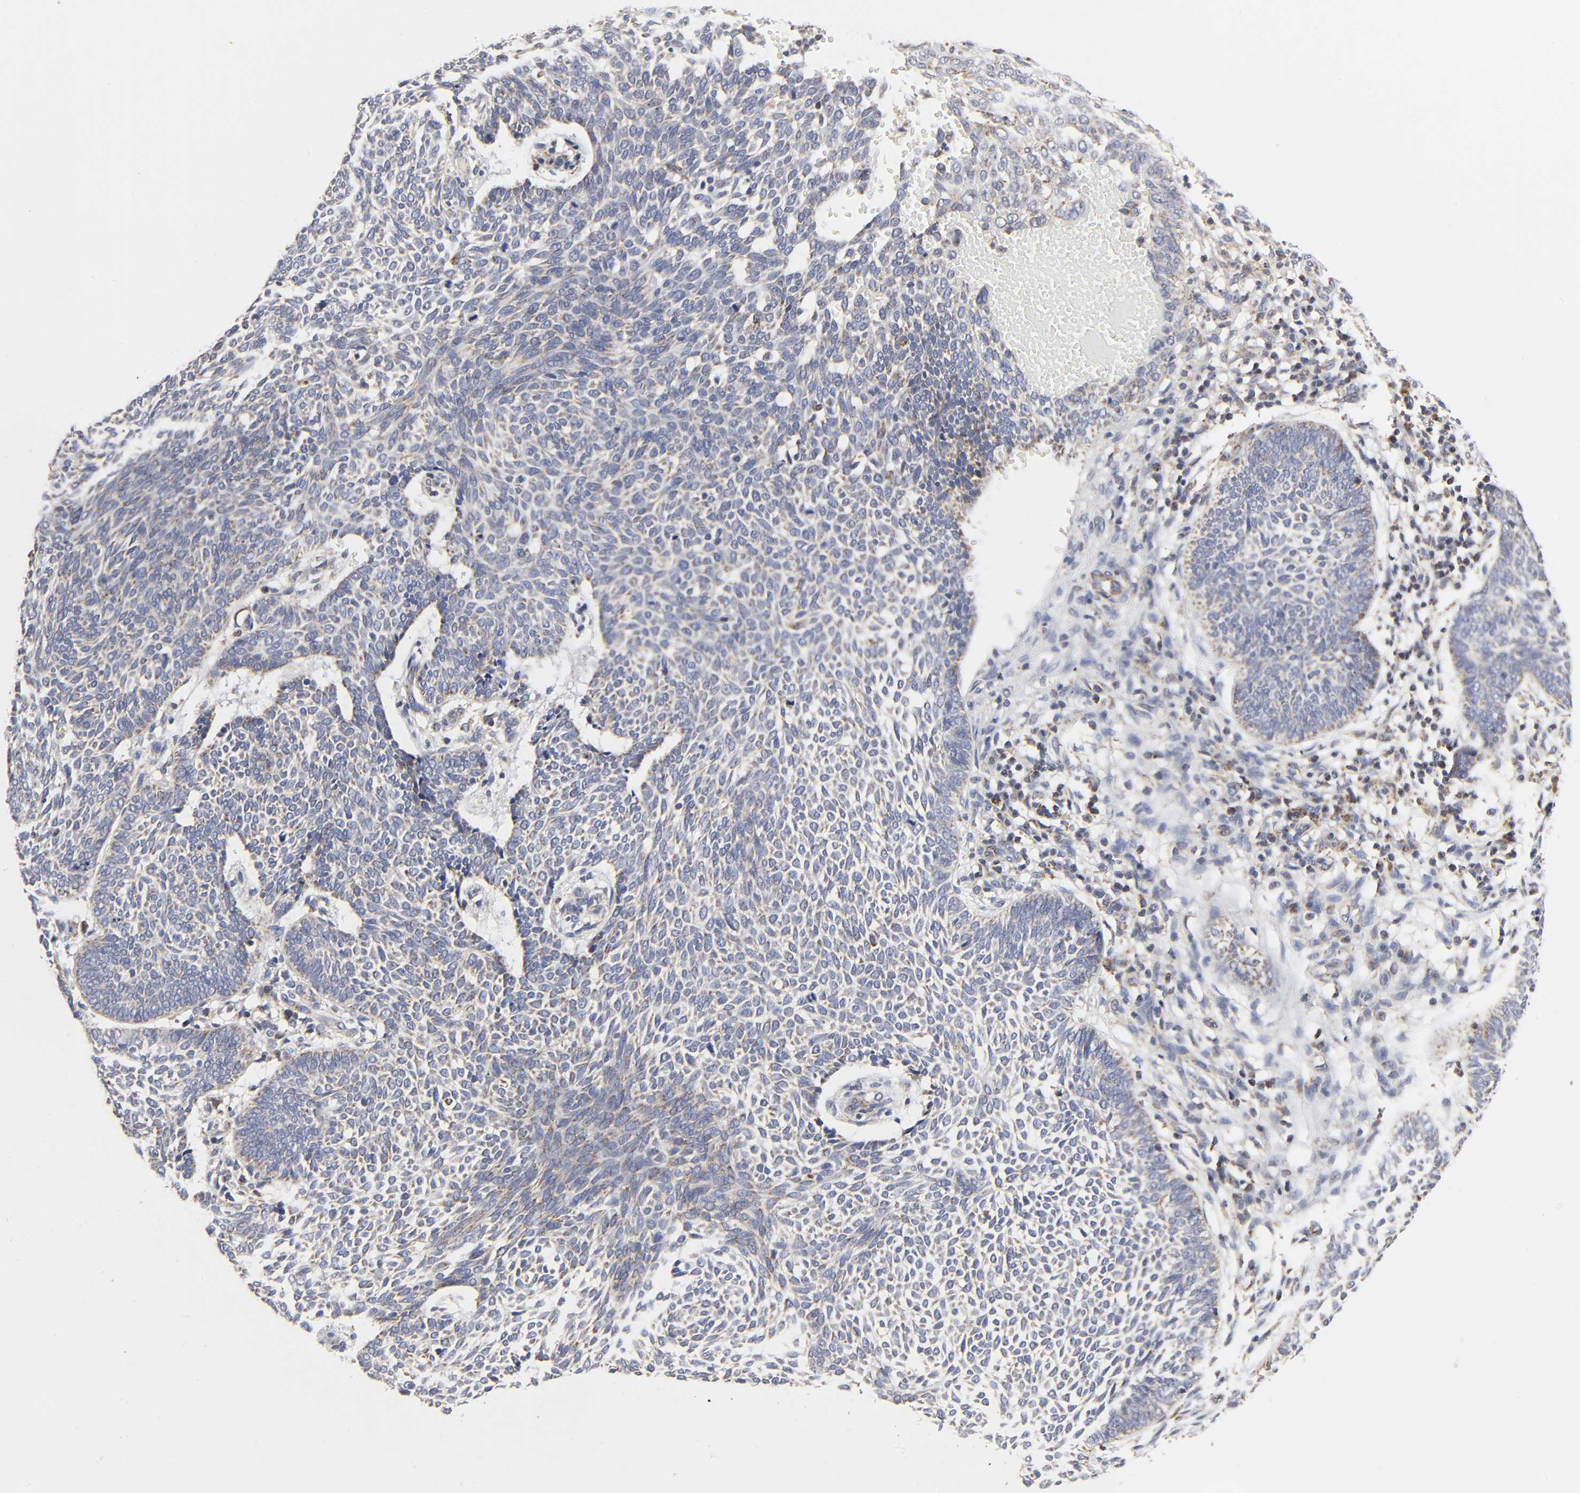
{"staining": {"intensity": "weak", "quantity": ">75%", "location": "cytoplasmic/membranous"}, "tissue": "skin cancer", "cell_type": "Tumor cells", "image_type": "cancer", "snomed": [{"axis": "morphology", "description": "Normal tissue, NOS"}, {"axis": "morphology", "description": "Basal cell carcinoma"}, {"axis": "topography", "description": "Skin"}], "caption": "A histopathology image showing weak cytoplasmic/membranous positivity in about >75% of tumor cells in skin cancer (basal cell carcinoma), as visualized by brown immunohistochemical staining.", "gene": "COX6B1", "patient": {"sex": "male", "age": 87}}